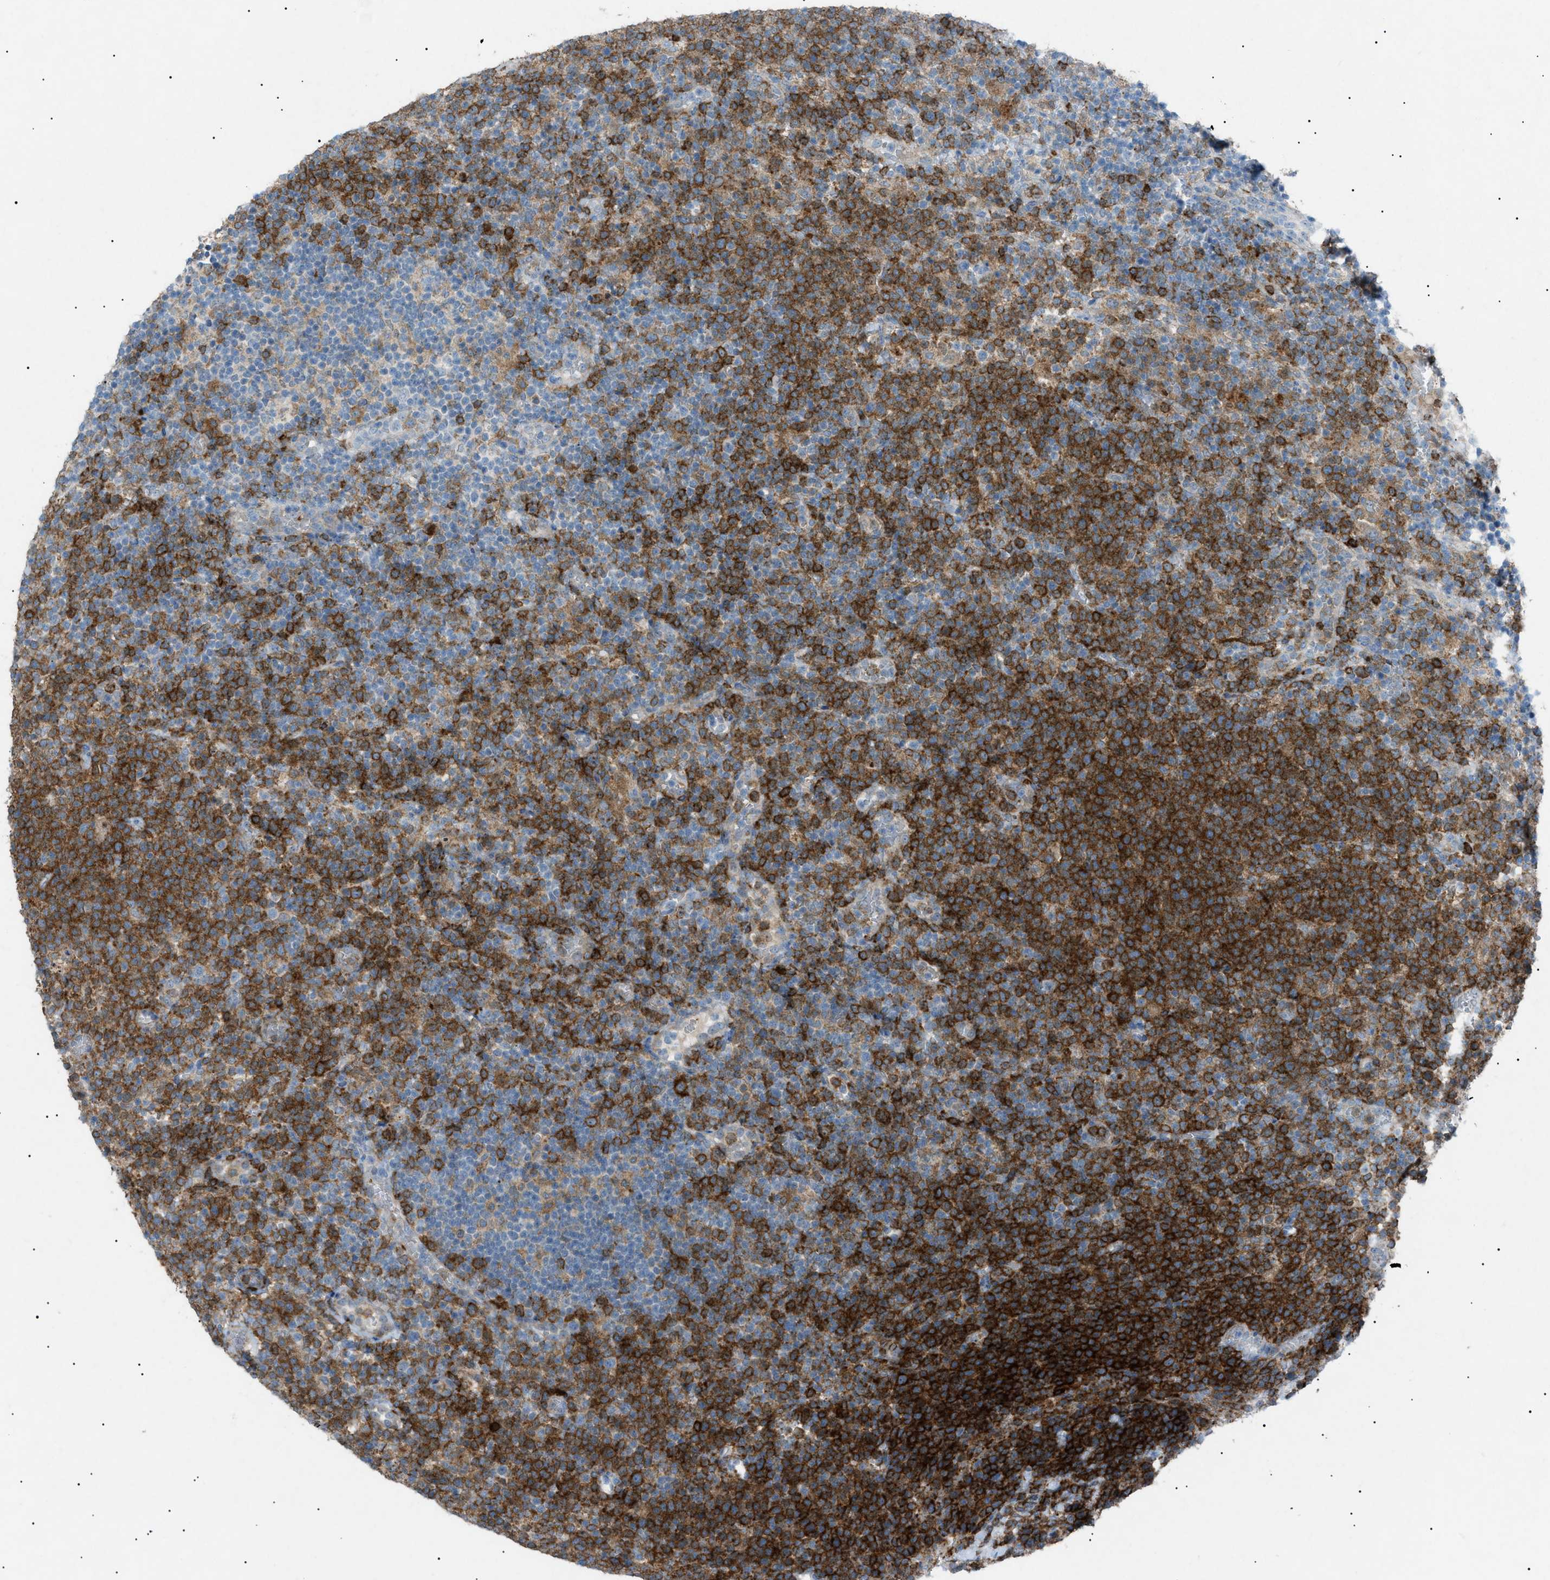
{"staining": {"intensity": "strong", "quantity": "25%-75%", "location": "cytoplasmic/membranous"}, "tissue": "lymphoma", "cell_type": "Tumor cells", "image_type": "cancer", "snomed": [{"axis": "morphology", "description": "Malignant lymphoma, non-Hodgkin's type, High grade"}, {"axis": "topography", "description": "Lymph node"}], "caption": "An immunohistochemistry (IHC) image of tumor tissue is shown. Protein staining in brown highlights strong cytoplasmic/membranous positivity in high-grade malignant lymphoma, non-Hodgkin's type within tumor cells.", "gene": "BTK", "patient": {"sex": "male", "age": 61}}